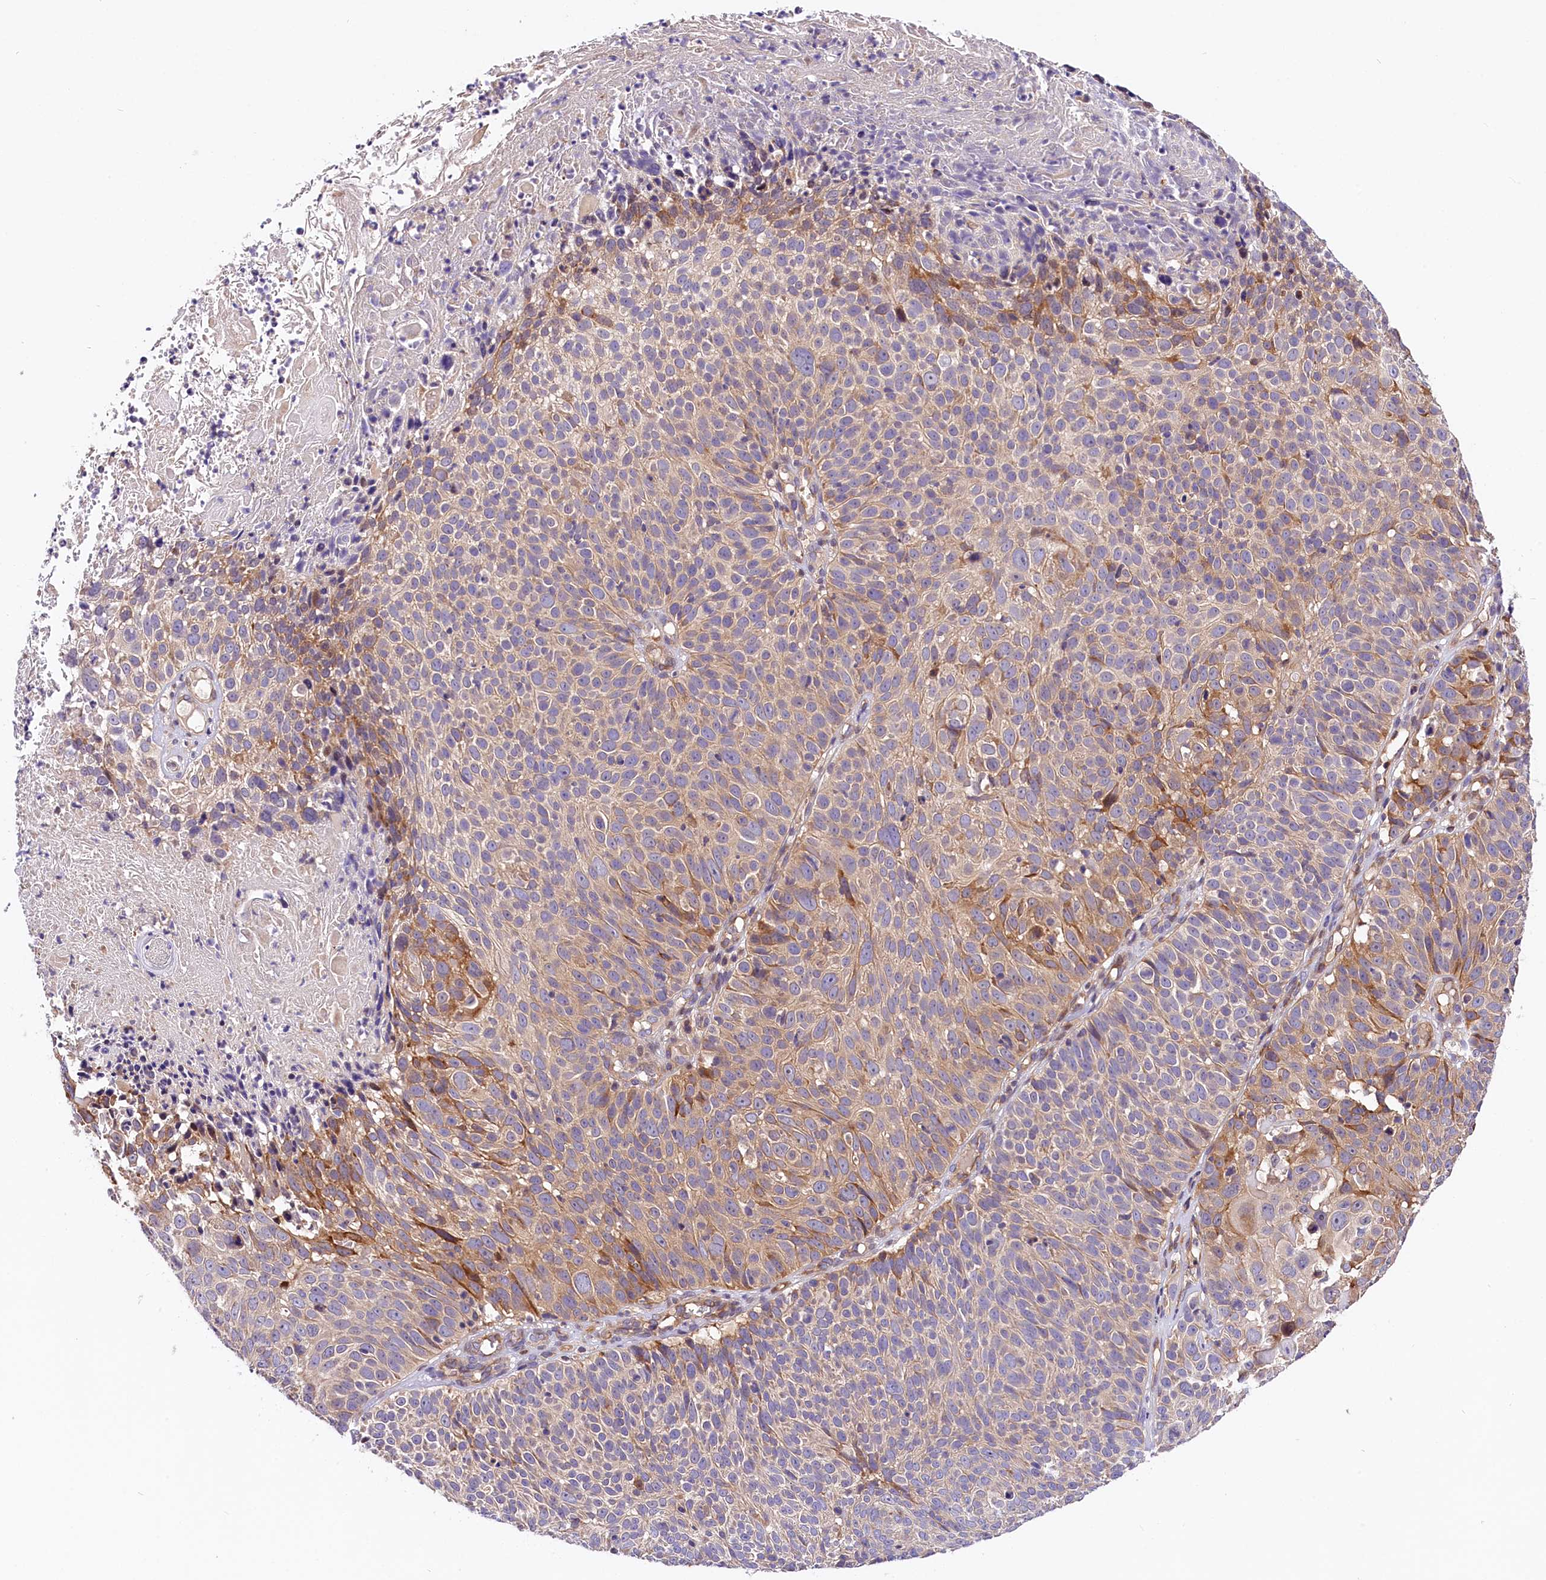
{"staining": {"intensity": "moderate", "quantity": "<25%", "location": "cytoplasmic/membranous"}, "tissue": "cervical cancer", "cell_type": "Tumor cells", "image_type": "cancer", "snomed": [{"axis": "morphology", "description": "Squamous cell carcinoma, NOS"}, {"axis": "topography", "description": "Cervix"}], "caption": "Squamous cell carcinoma (cervical) stained for a protein displays moderate cytoplasmic/membranous positivity in tumor cells.", "gene": "ARMC6", "patient": {"sex": "female", "age": 74}}